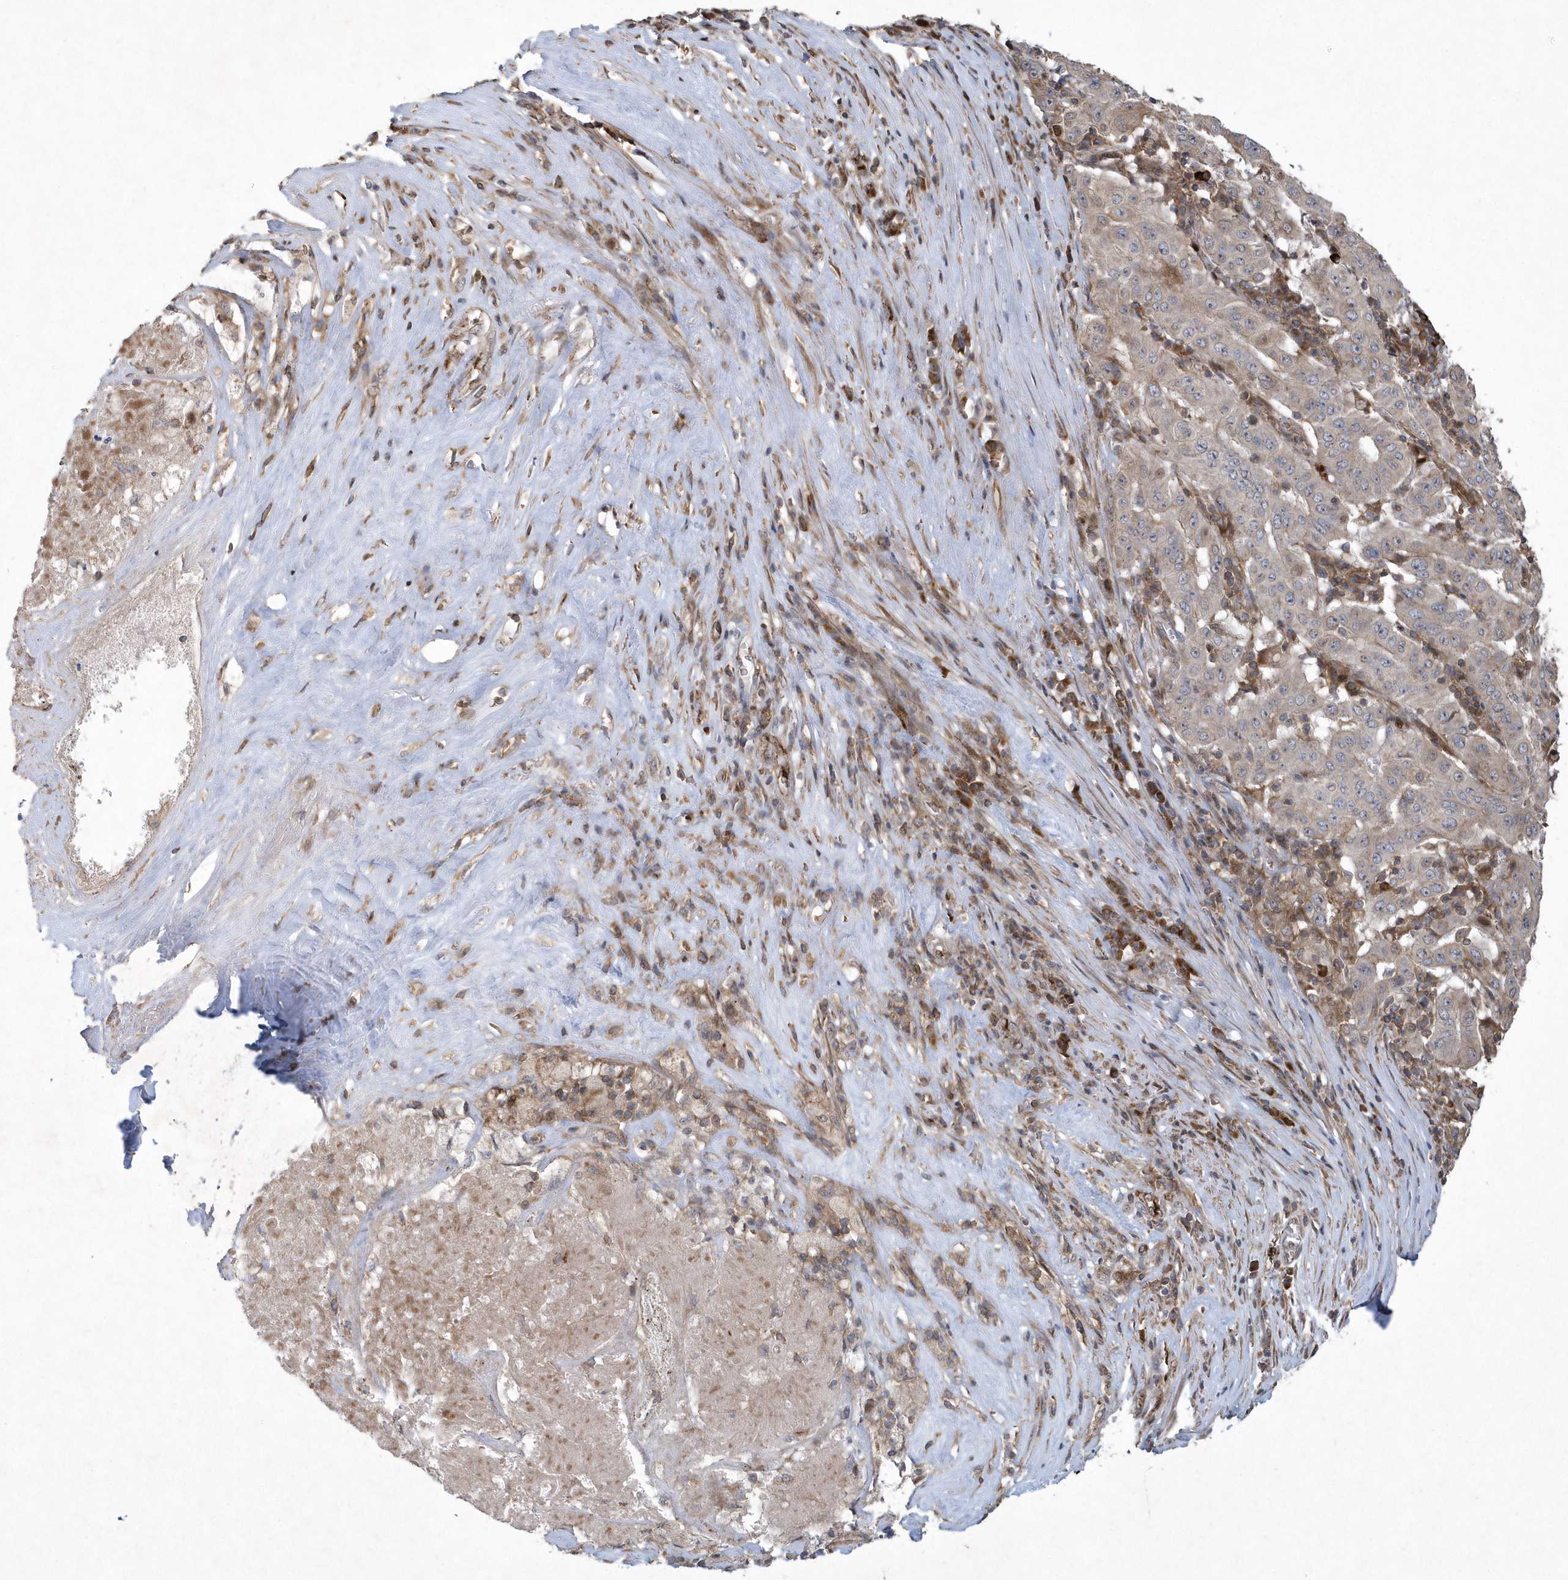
{"staining": {"intensity": "weak", "quantity": "25%-75%", "location": "cytoplasmic/membranous"}, "tissue": "pancreatic cancer", "cell_type": "Tumor cells", "image_type": "cancer", "snomed": [{"axis": "morphology", "description": "Adenocarcinoma, NOS"}, {"axis": "topography", "description": "Pancreas"}], "caption": "Approximately 25%-75% of tumor cells in human pancreatic cancer reveal weak cytoplasmic/membranous protein staining as visualized by brown immunohistochemical staining.", "gene": "N4BP2", "patient": {"sex": "male", "age": 63}}